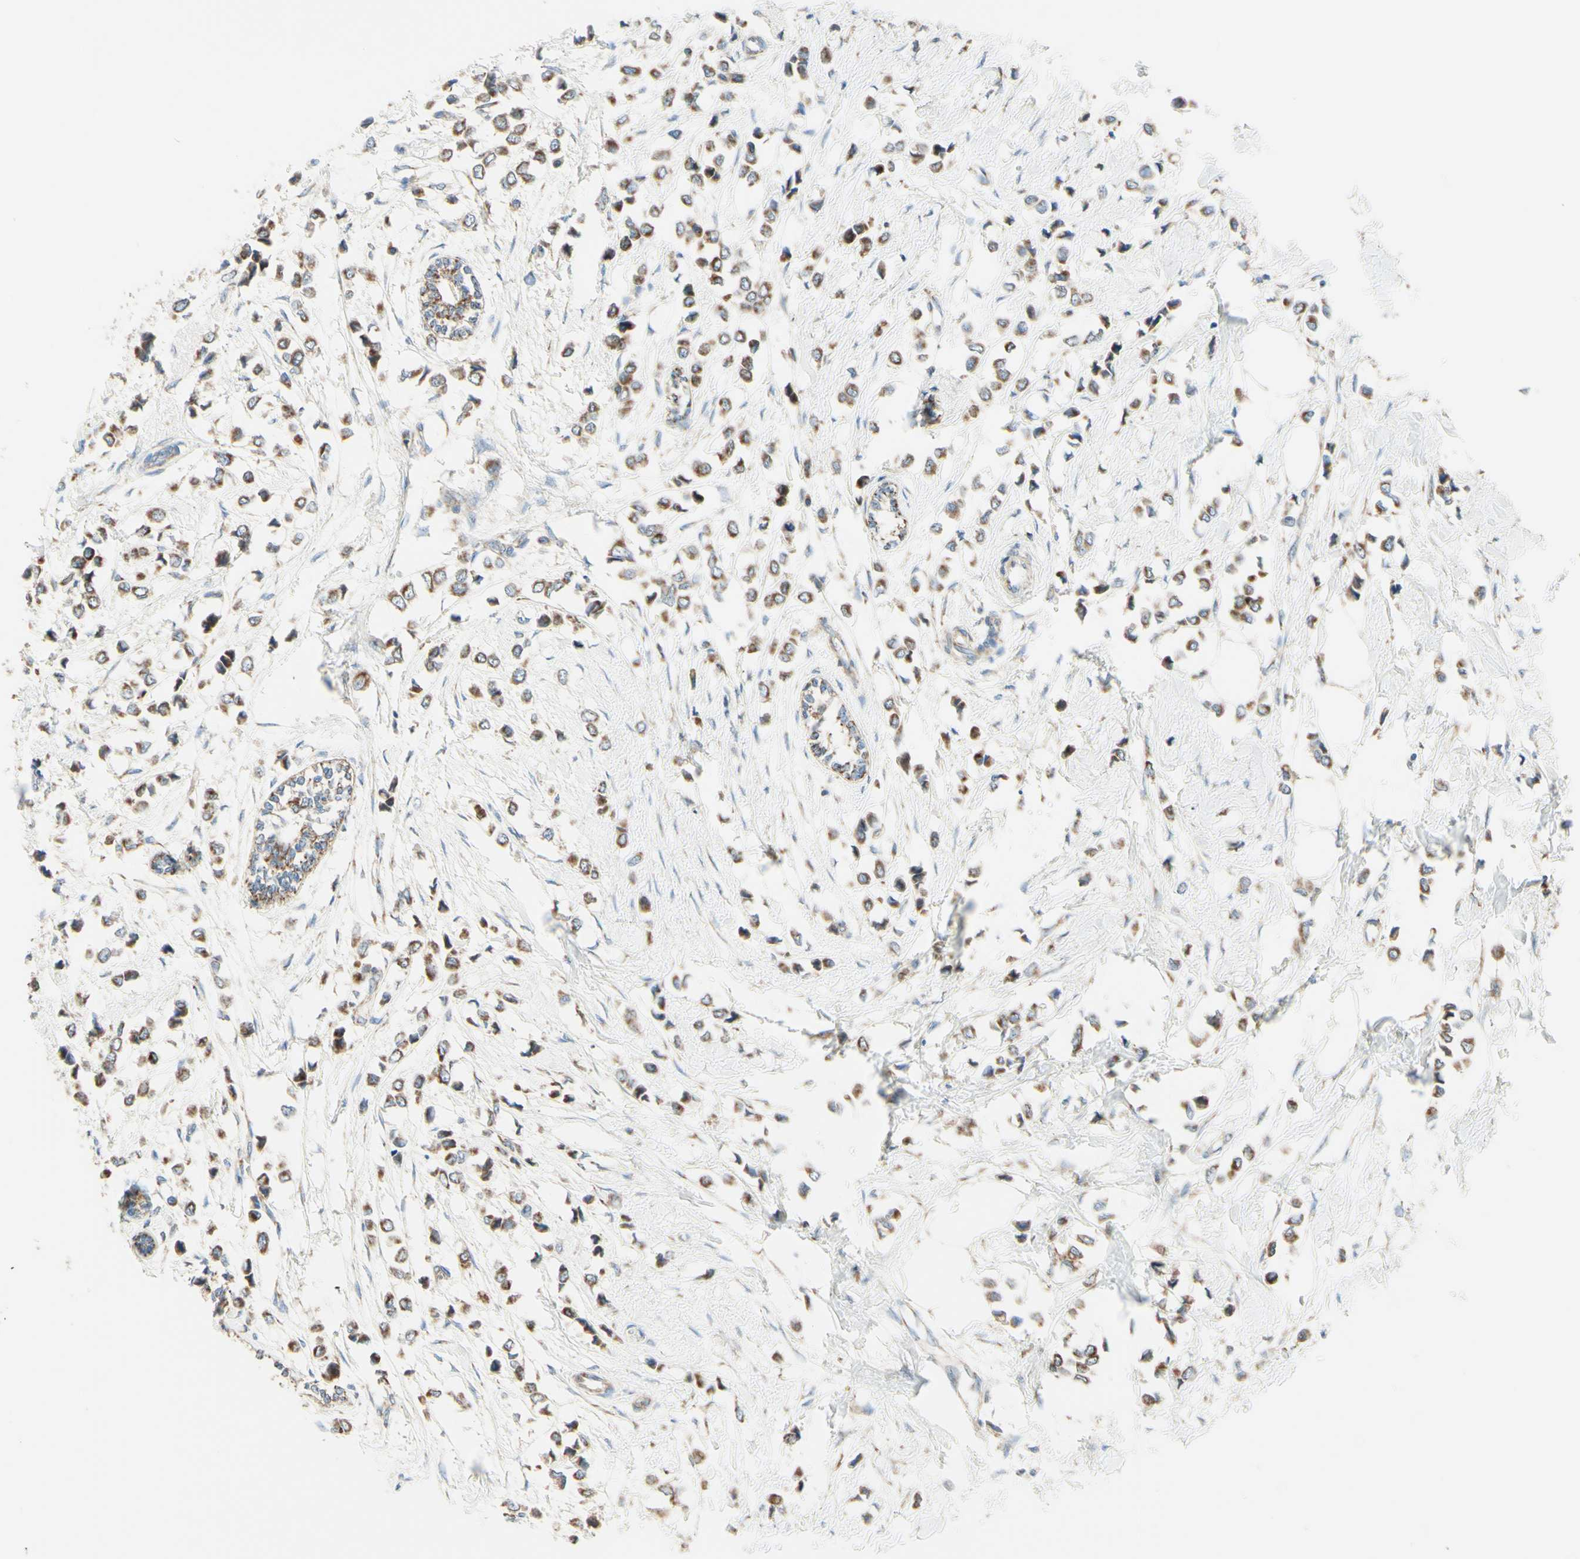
{"staining": {"intensity": "moderate", "quantity": ">75%", "location": "cytoplasmic/membranous"}, "tissue": "breast cancer", "cell_type": "Tumor cells", "image_type": "cancer", "snomed": [{"axis": "morphology", "description": "Lobular carcinoma"}, {"axis": "topography", "description": "Breast"}], "caption": "Human breast lobular carcinoma stained with a protein marker displays moderate staining in tumor cells.", "gene": "ARMC10", "patient": {"sex": "female", "age": 51}}